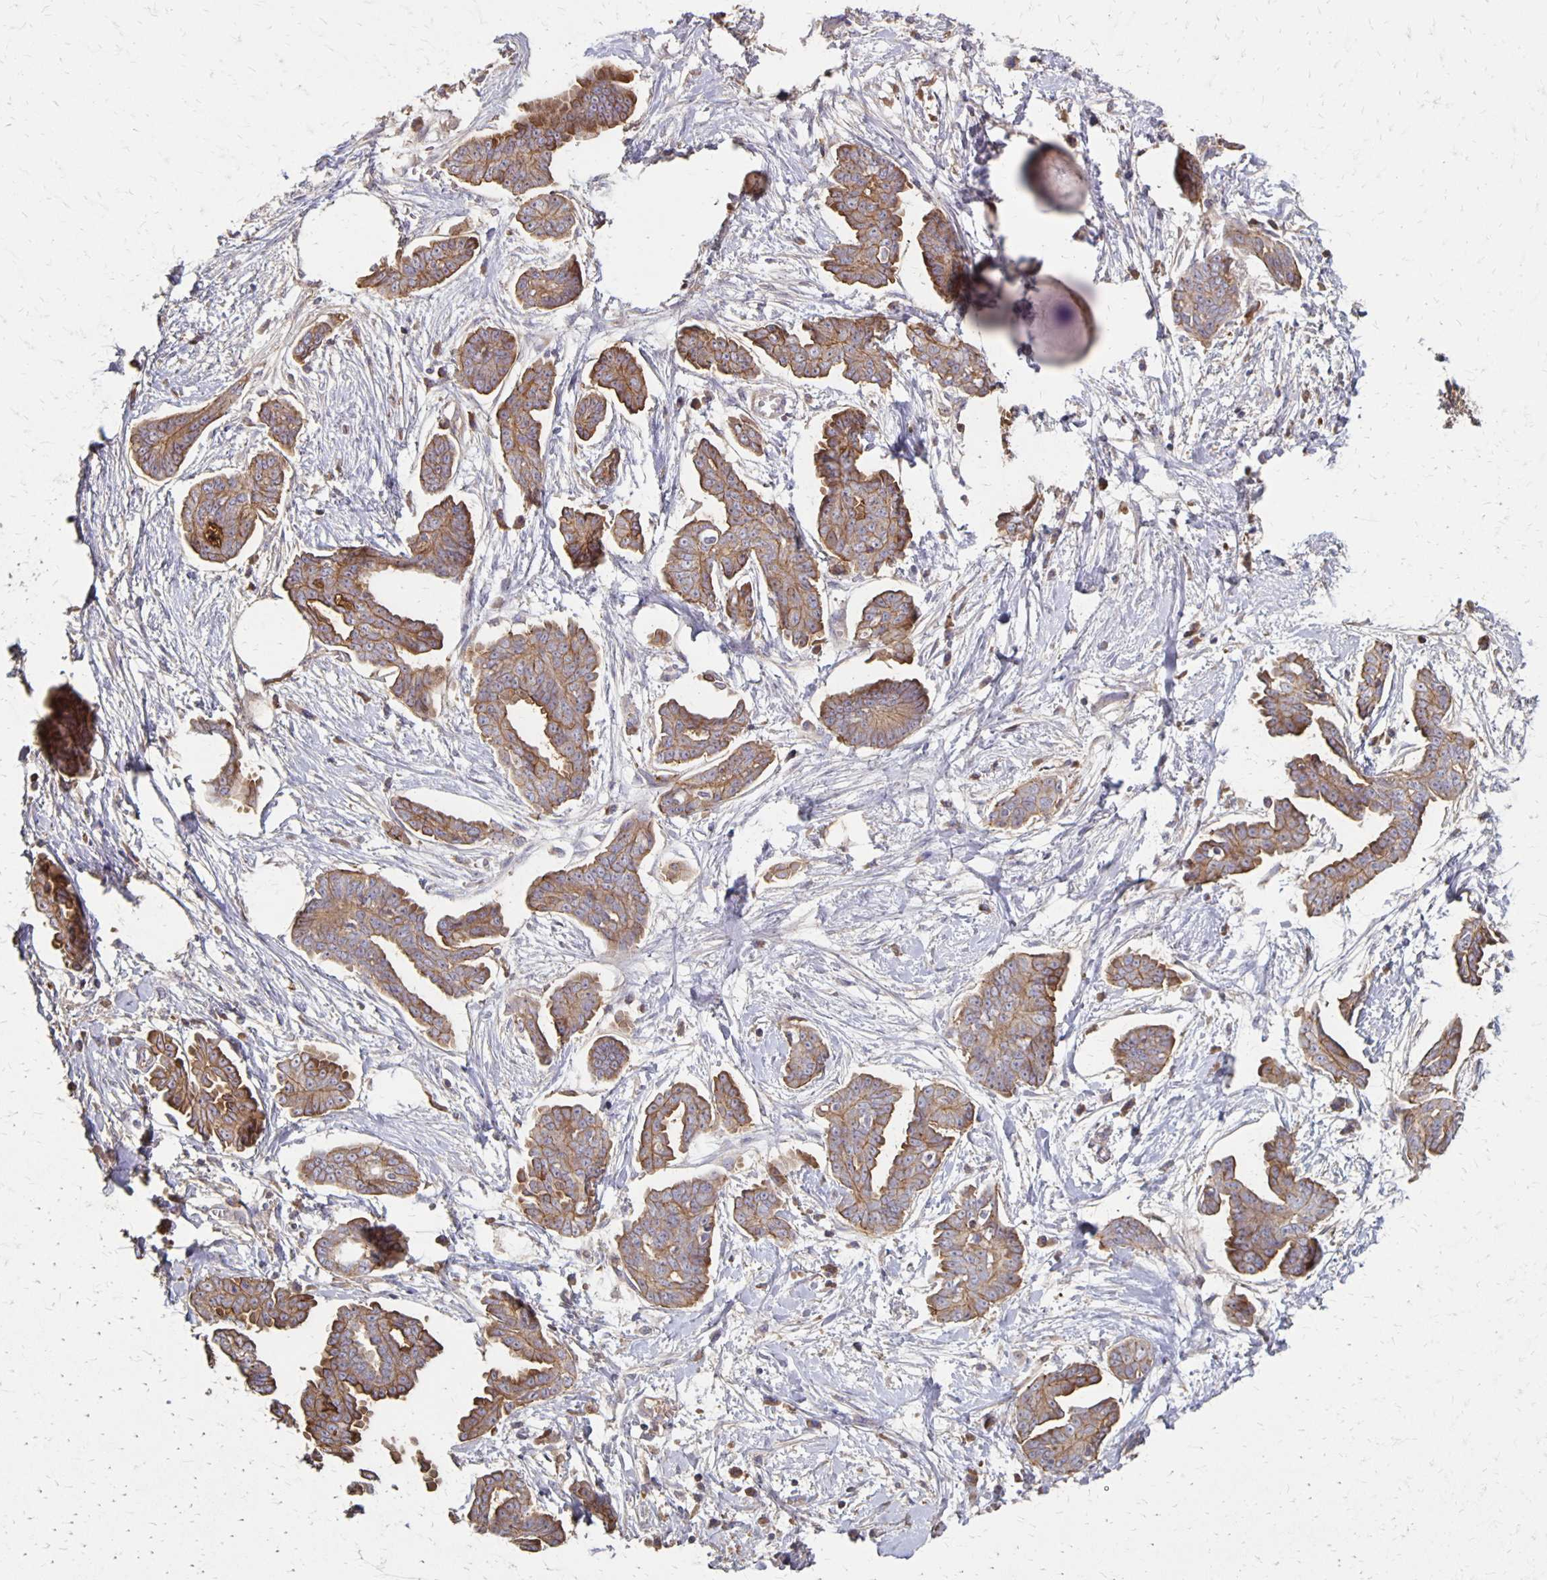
{"staining": {"intensity": "moderate", "quantity": ">75%", "location": "cytoplasmic/membranous"}, "tissue": "ovarian cancer", "cell_type": "Tumor cells", "image_type": "cancer", "snomed": [{"axis": "morphology", "description": "Cystadenocarcinoma, serous, NOS"}, {"axis": "topography", "description": "Ovary"}], "caption": "The histopathology image shows a brown stain indicating the presence of a protein in the cytoplasmic/membranous of tumor cells in ovarian cancer (serous cystadenocarcinoma).", "gene": "PROM2", "patient": {"sex": "female", "age": 71}}